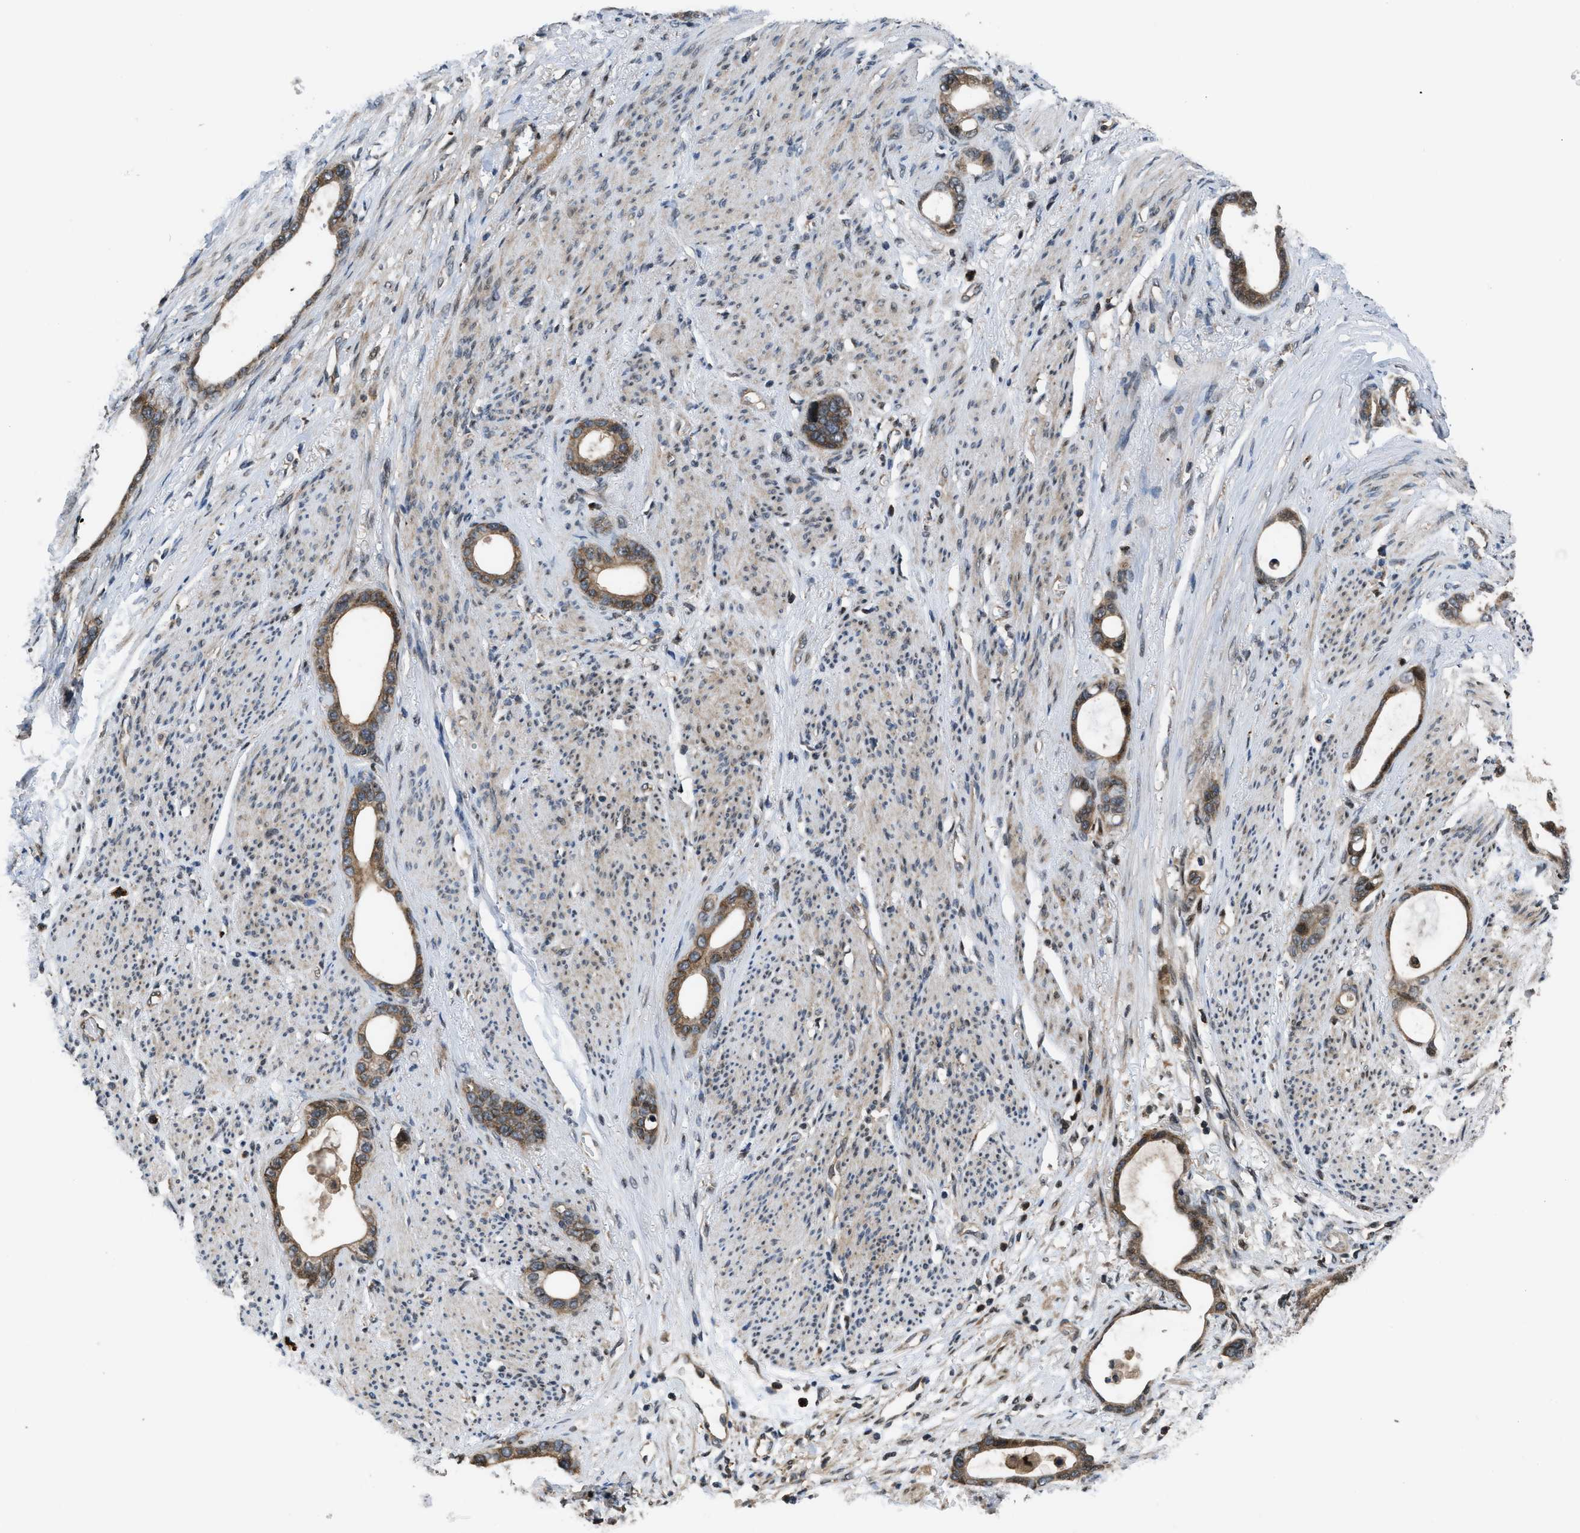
{"staining": {"intensity": "moderate", "quantity": ">75%", "location": "cytoplasmic/membranous"}, "tissue": "stomach cancer", "cell_type": "Tumor cells", "image_type": "cancer", "snomed": [{"axis": "morphology", "description": "Adenocarcinoma, NOS"}, {"axis": "topography", "description": "Stomach"}], "caption": "Tumor cells show medium levels of moderate cytoplasmic/membranous expression in approximately >75% of cells in adenocarcinoma (stomach).", "gene": "CTBS", "patient": {"sex": "female", "age": 75}}